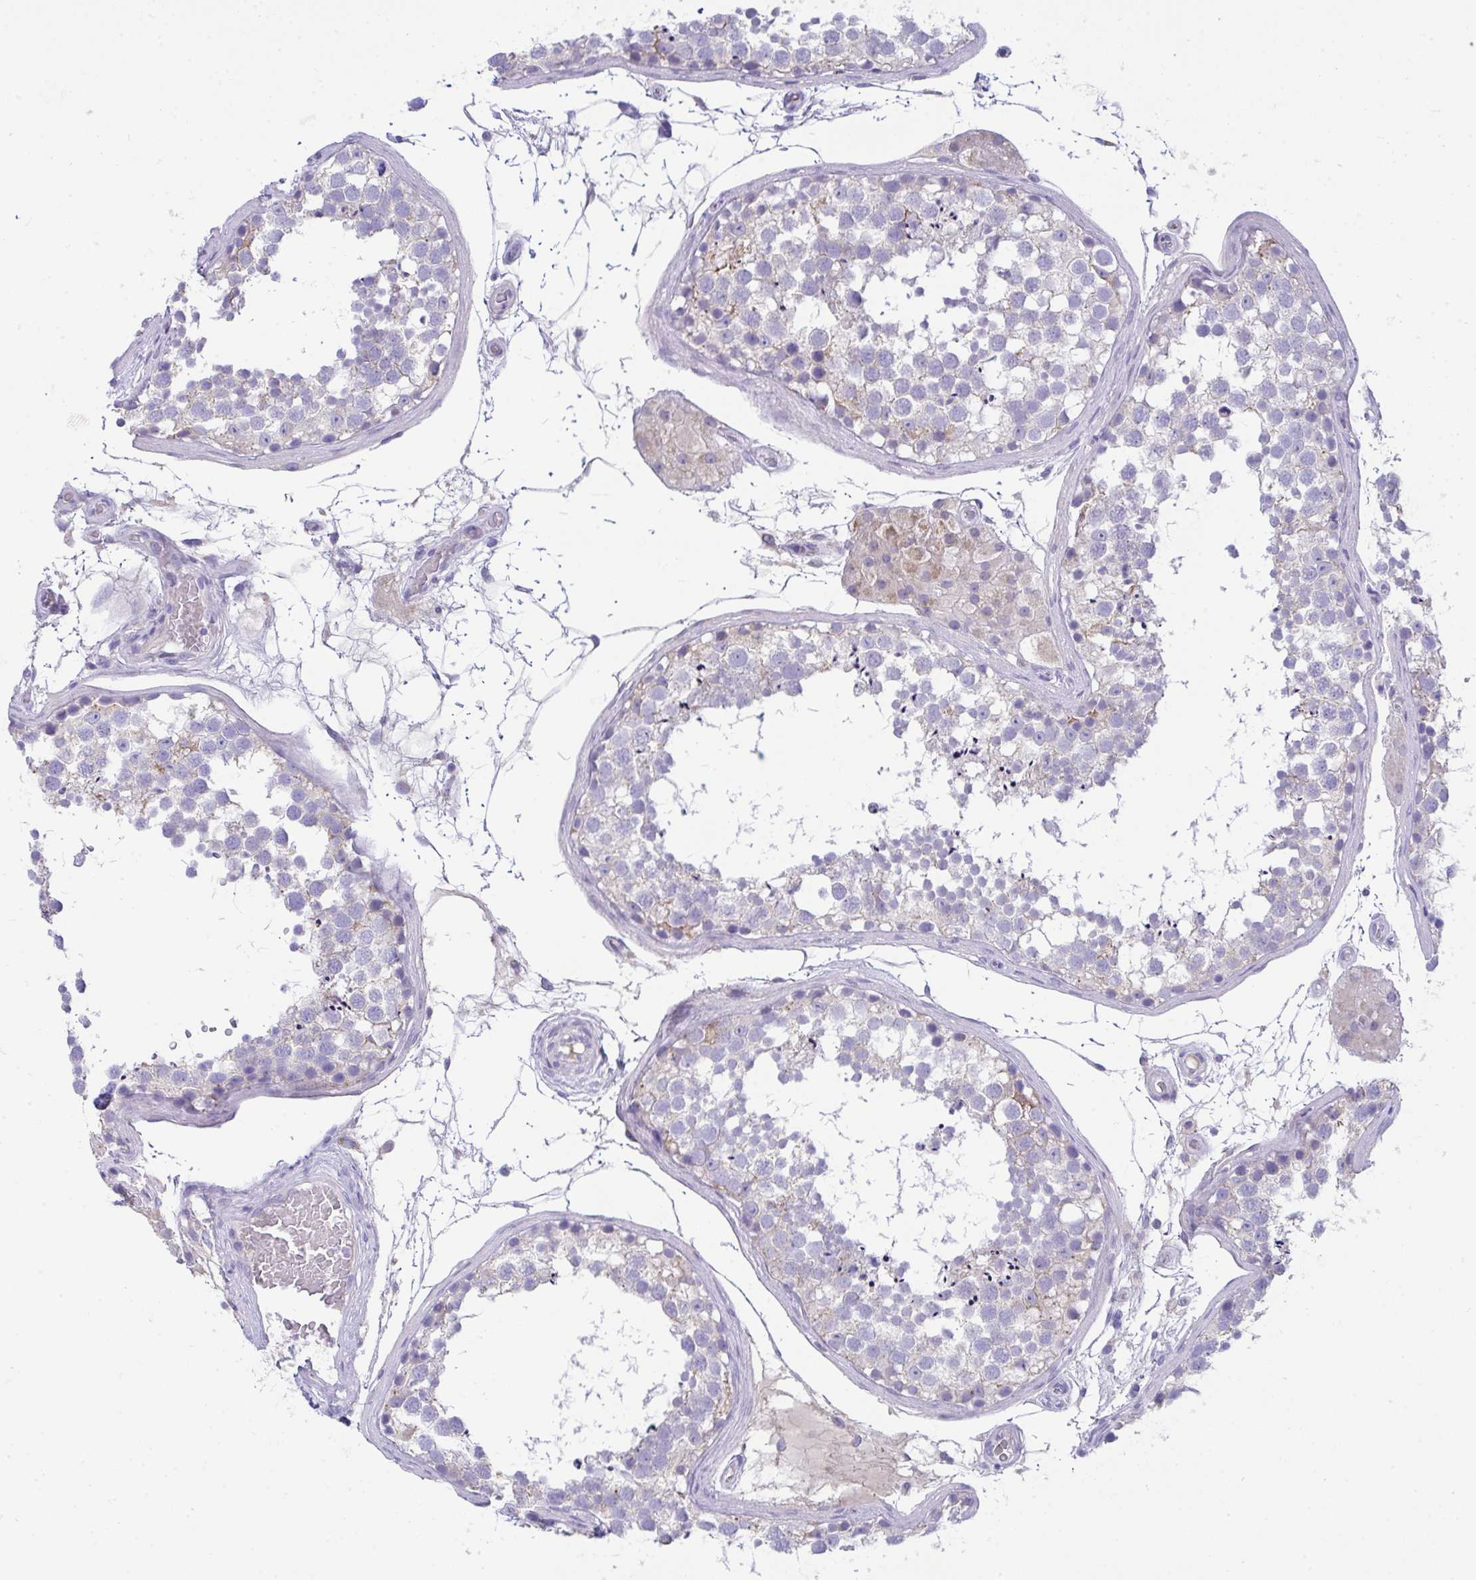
{"staining": {"intensity": "weak", "quantity": "<25%", "location": "cytoplasmic/membranous"}, "tissue": "testis", "cell_type": "Cells in seminiferous ducts", "image_type": "normal", "snomed": [{"axis": "morphology", "description": "Normal tissue, NOS"}, {"axis": "morphology", "description": "Seminoma, NOS"}, {"axis": "topography", "description": "Testis"}], "caption": "This is an immunohistochemistry histopathology image of benign testis. There is no expression in cells in seminiferous ducts.", "gene": "PLA2G12B", "patient": {"sex": "male", "age": 65}}